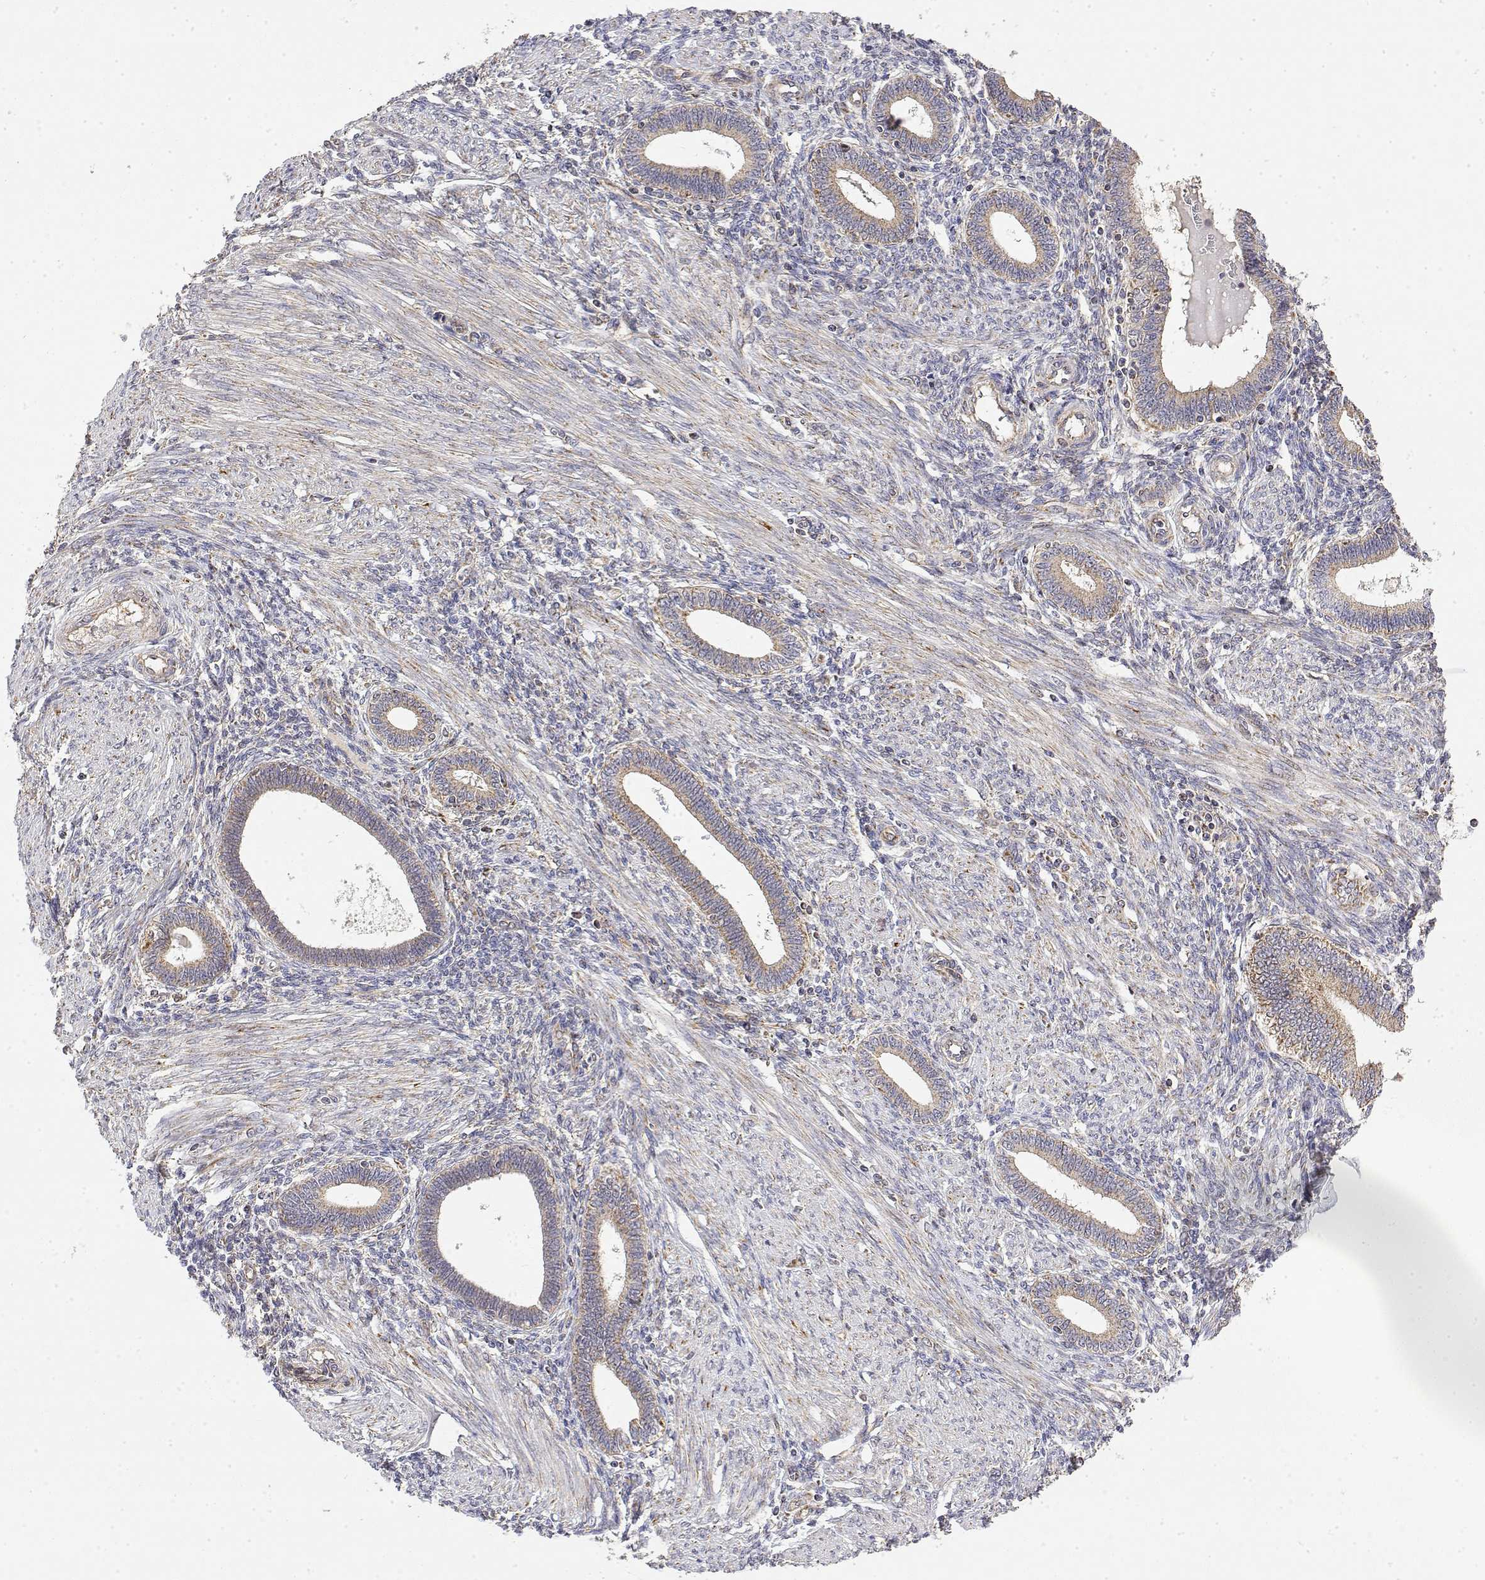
{"staining": {"intensity": "weak", "quantity": "25%-75%", "location": "cytoplasmic/membranous"}, "tissue": "endometrium", "cell_type": "Cells in endometrial stroma", "image_type": "normal", "snomed": [{"axis": "morphology", "description": "Normal tissue, NOS"}, {"axis": "topography", "description": "Endometrium"}], "caption": "Weak cytoplasmic/membranous protein staining is present in approximately 25%-75% of cells in endometrial stroma in endometrium. The staining was performed using DAB, with brown indicating positive protein expression. Nuclei are stained blue with hematoxylin.", "gene": "GADD45GIP1", "patient": {"sex": "female", "age": 42}}